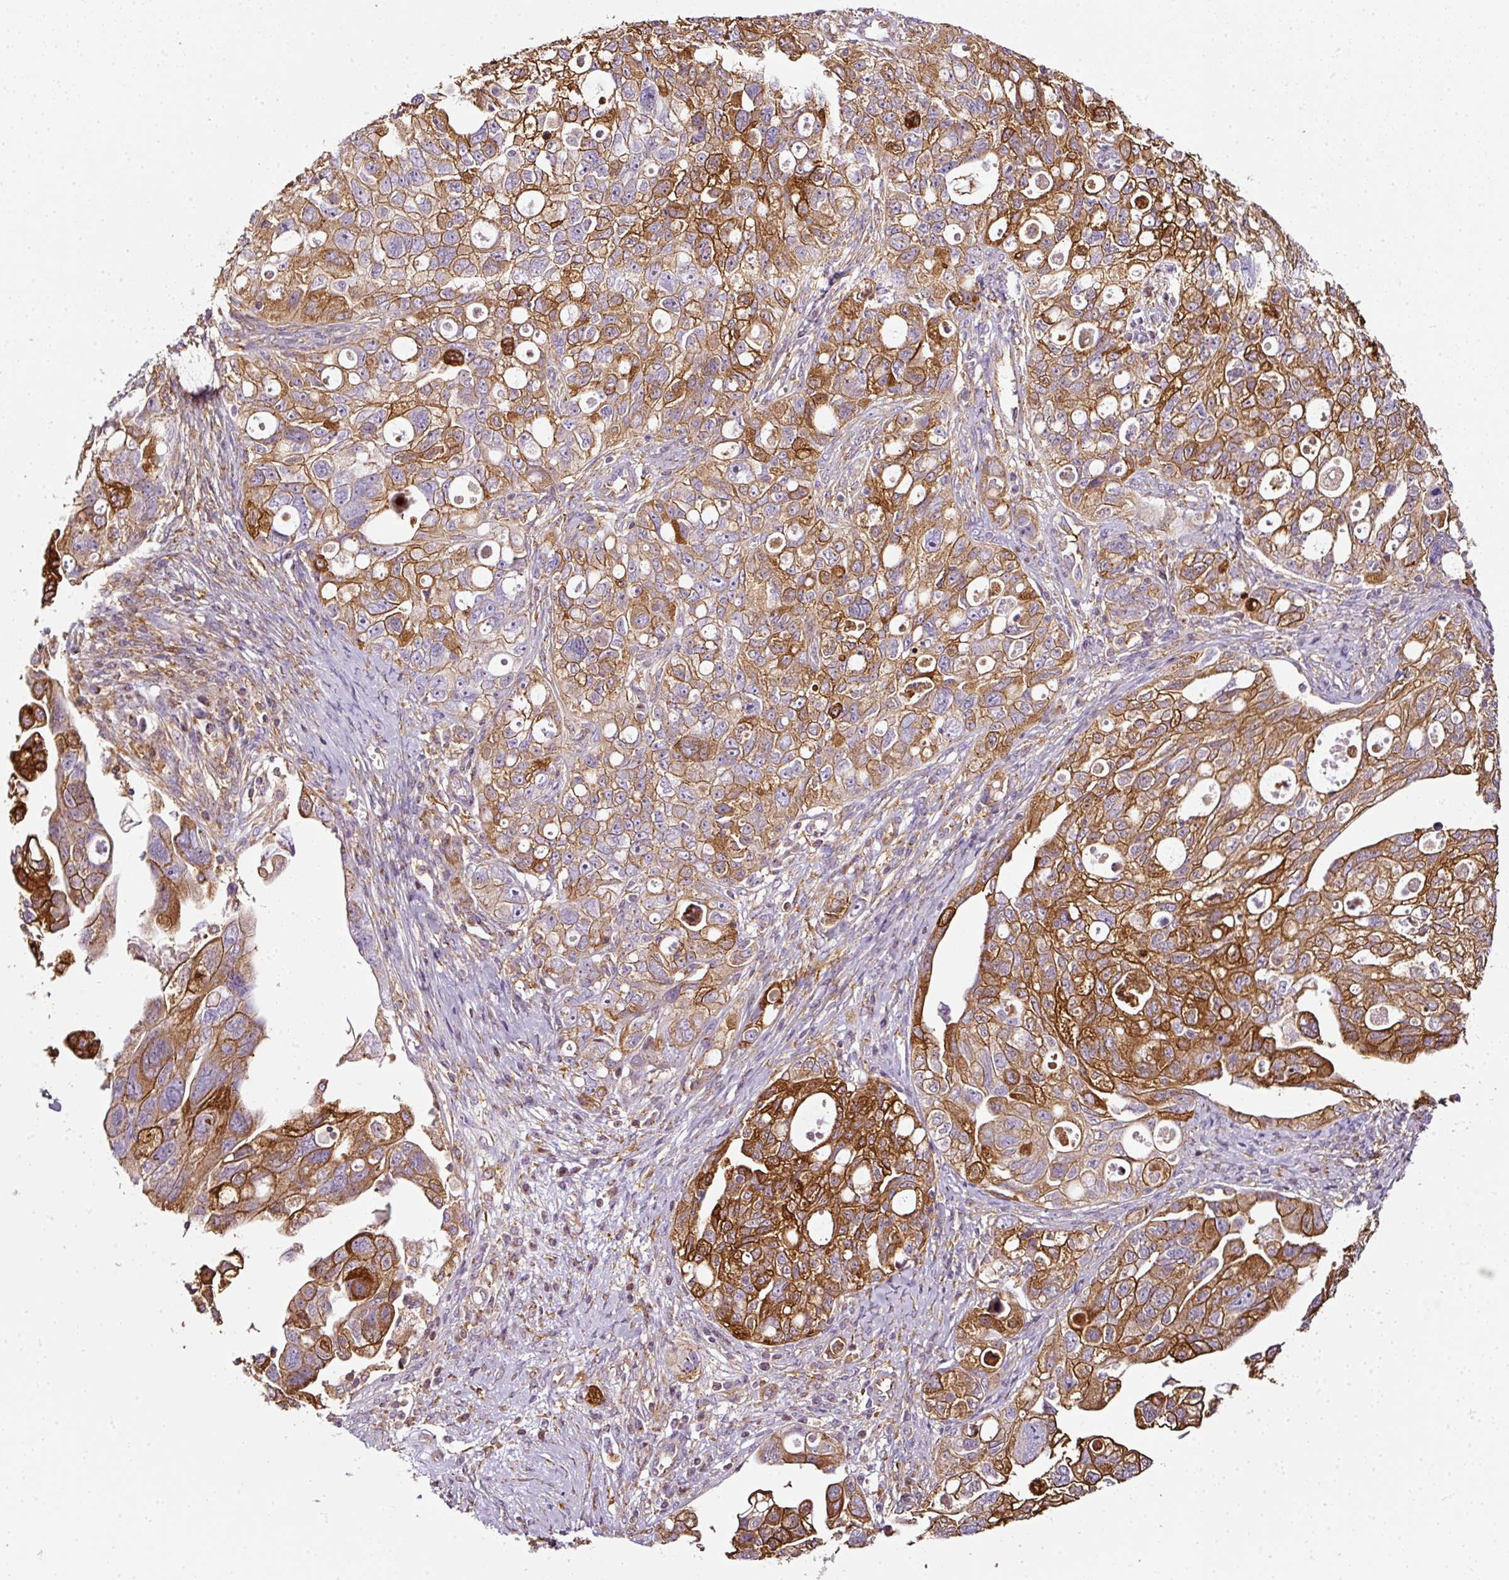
{"staining": {"intensity": "moderate", "quantity": ">75%", "location": "cytoplasmic/membranous"}, "tissue": "ovarian cancer", "cell_type": "Tumor cells", "image_type": "cancer", "snomed": [{"axis": "morphology", "description": "Carcinoma, NOS"}, {"axis": "morphology", "description": "Cystadenocarcinoma, serous, NOS"}, {"axis": "topography", "description": "Ovary"}], "caption": "A brown stain highlights moderate cytoplasmic/membranous expression of a protein in ovarian cancer tumor cells.", "gene": "SCNM1", "patient": {"sex": "female", "age": 69}}